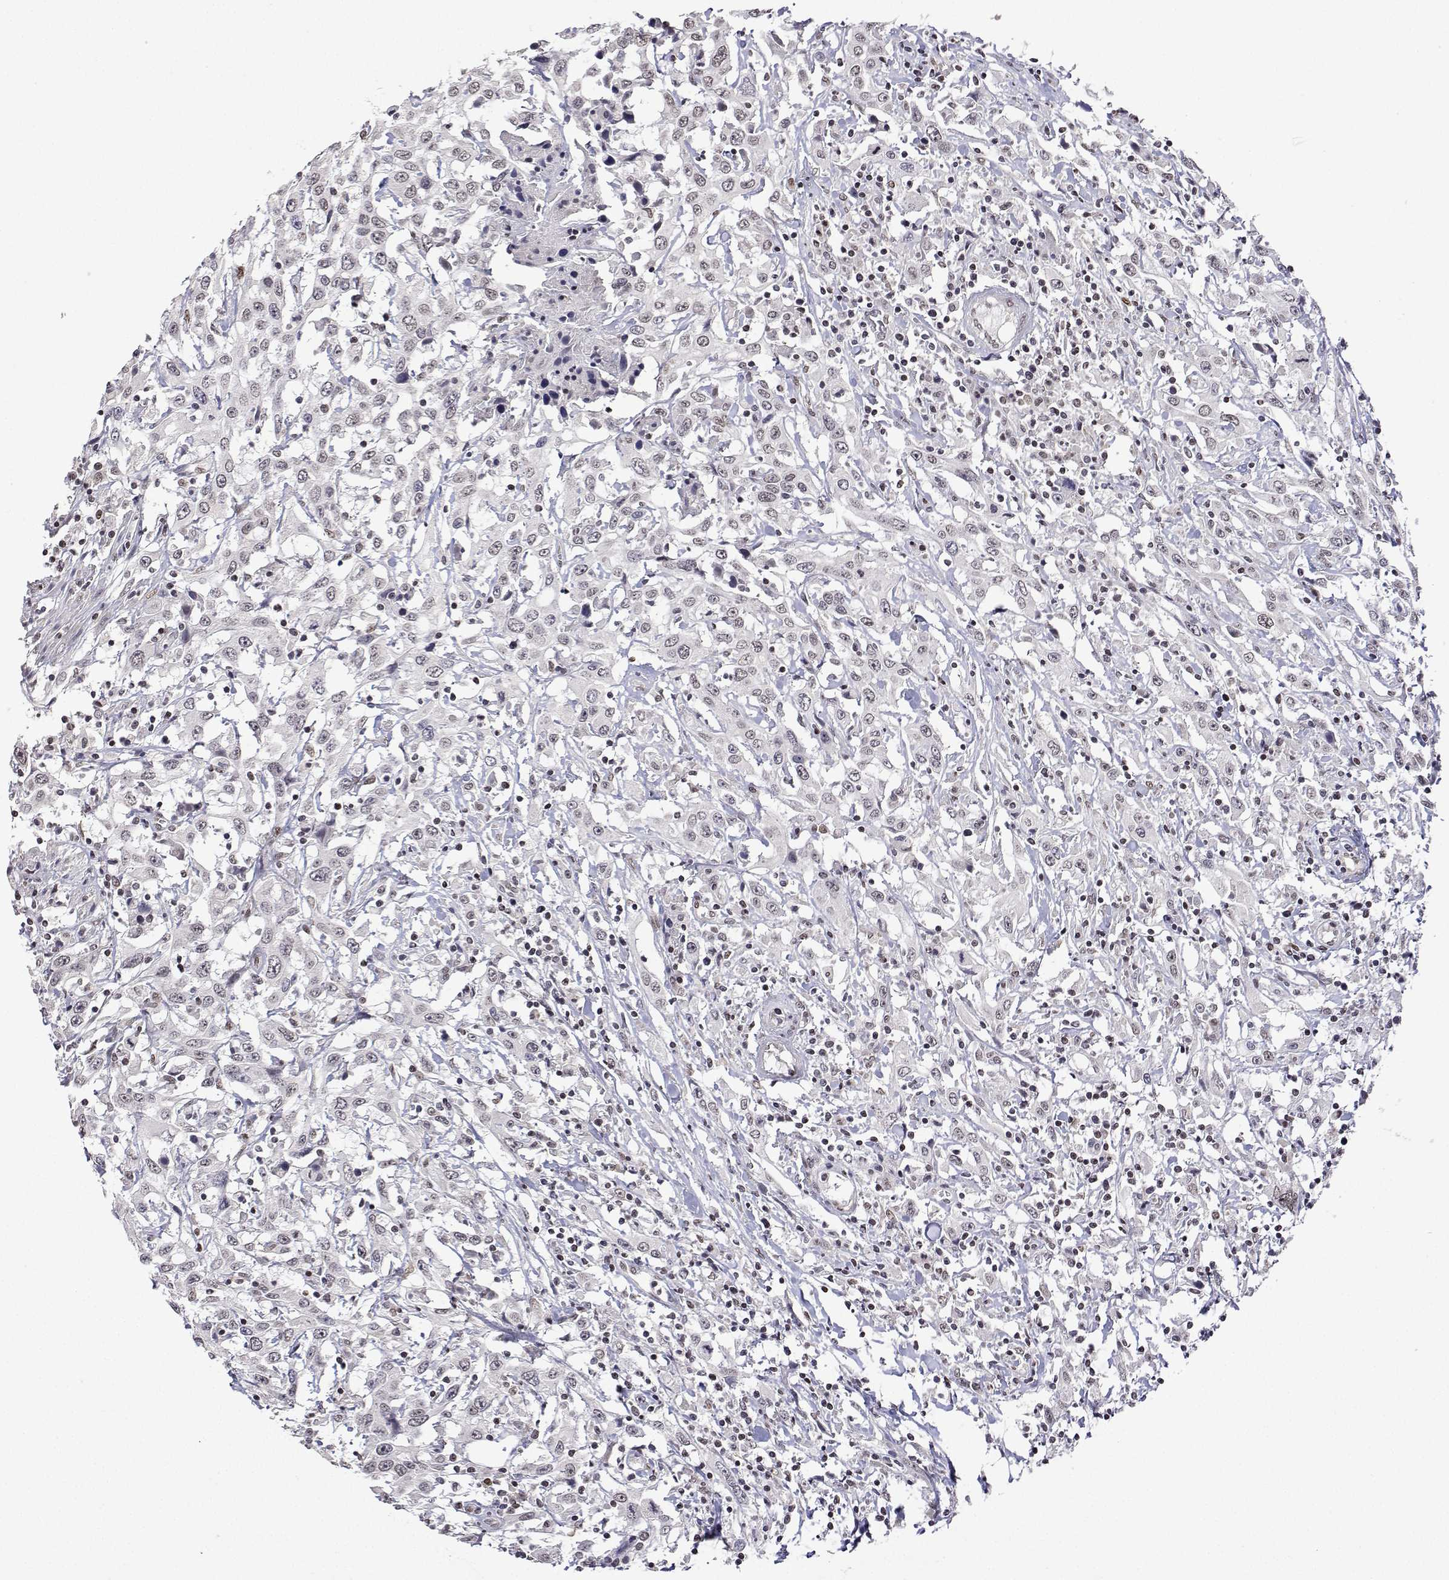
{"staining": {"intensity": "weak", "quantity": "<25%", "location": "nuclear"}, "tissue": "urothelial cancer", "cell_type": "Tumor cells", "image_type": "cancer", "snomed": [{"axis": "morphology", "description": "Urothelial carcinoma, High grade"}, {"axis": "topography", "description": "Urinary bladder"}], "caption": "Immunohistochemistry of urothelial cancer displays no staining in tumor cells. Nuclei are stained in blue.", "gene": "XPC", "patient": {"sex": "male", "age": 61}}